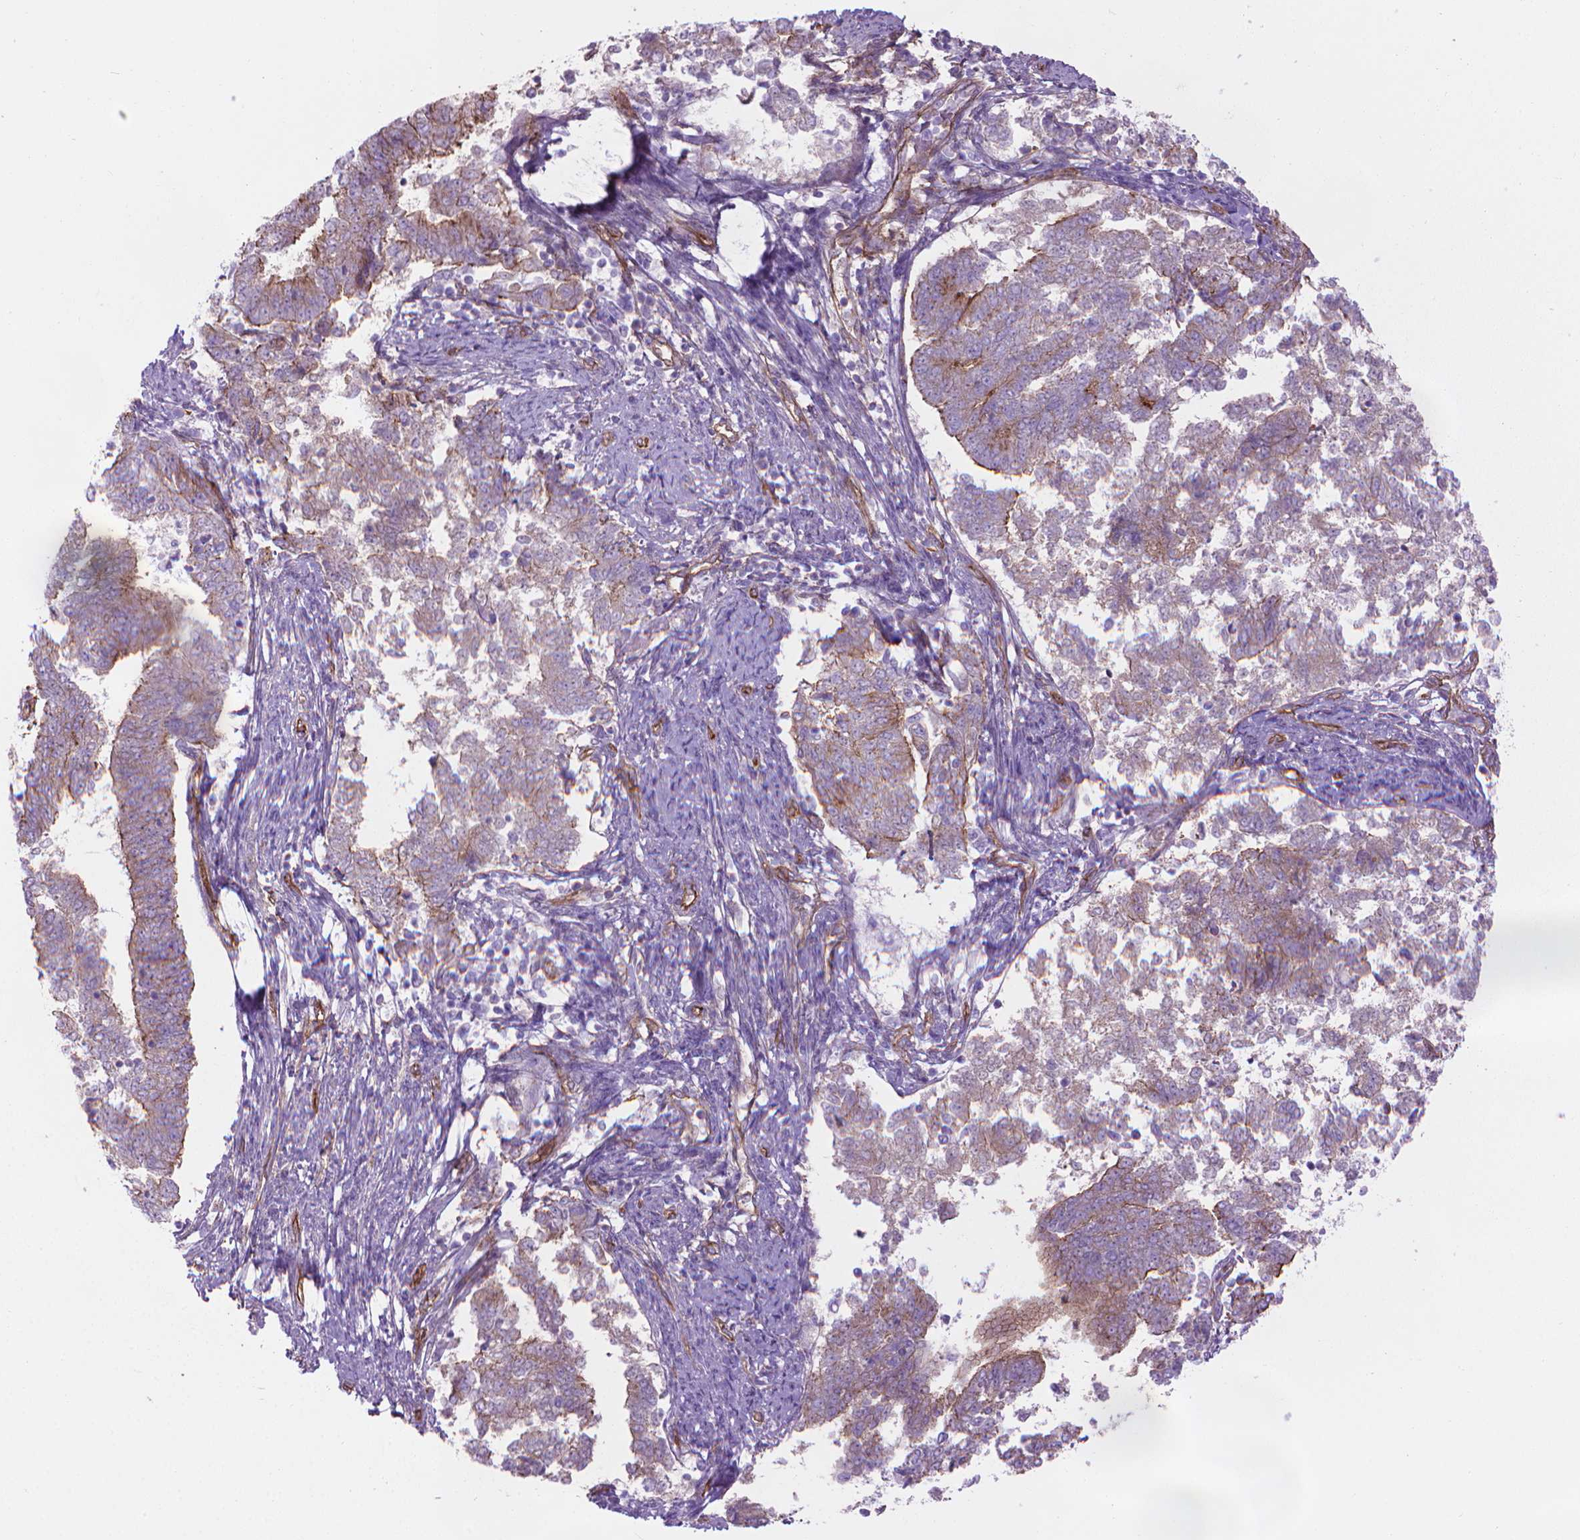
{"staining": {"intensity": "weak", "quantity": "25%-75%", "location": "cytoplasmic/membranous"}, "tissue": "endometrial cancer", "cell_type": "Tumor cells", "image_type": "cancer", "snomed": [{"axis": "morphology", "description": "Adenocarcinoma, NOS"}, {"axis": "topography", "description": "Endometrium"}], "caption": "Endometrial cancer (adenocarcinoma) stained for a protein (brown) shows weak cytoplasmic/membranous positive positivity in about 25%-75% of tumor cells.", "gene": "TENT5A", "patient": {"sex": "female", "age": 65}}